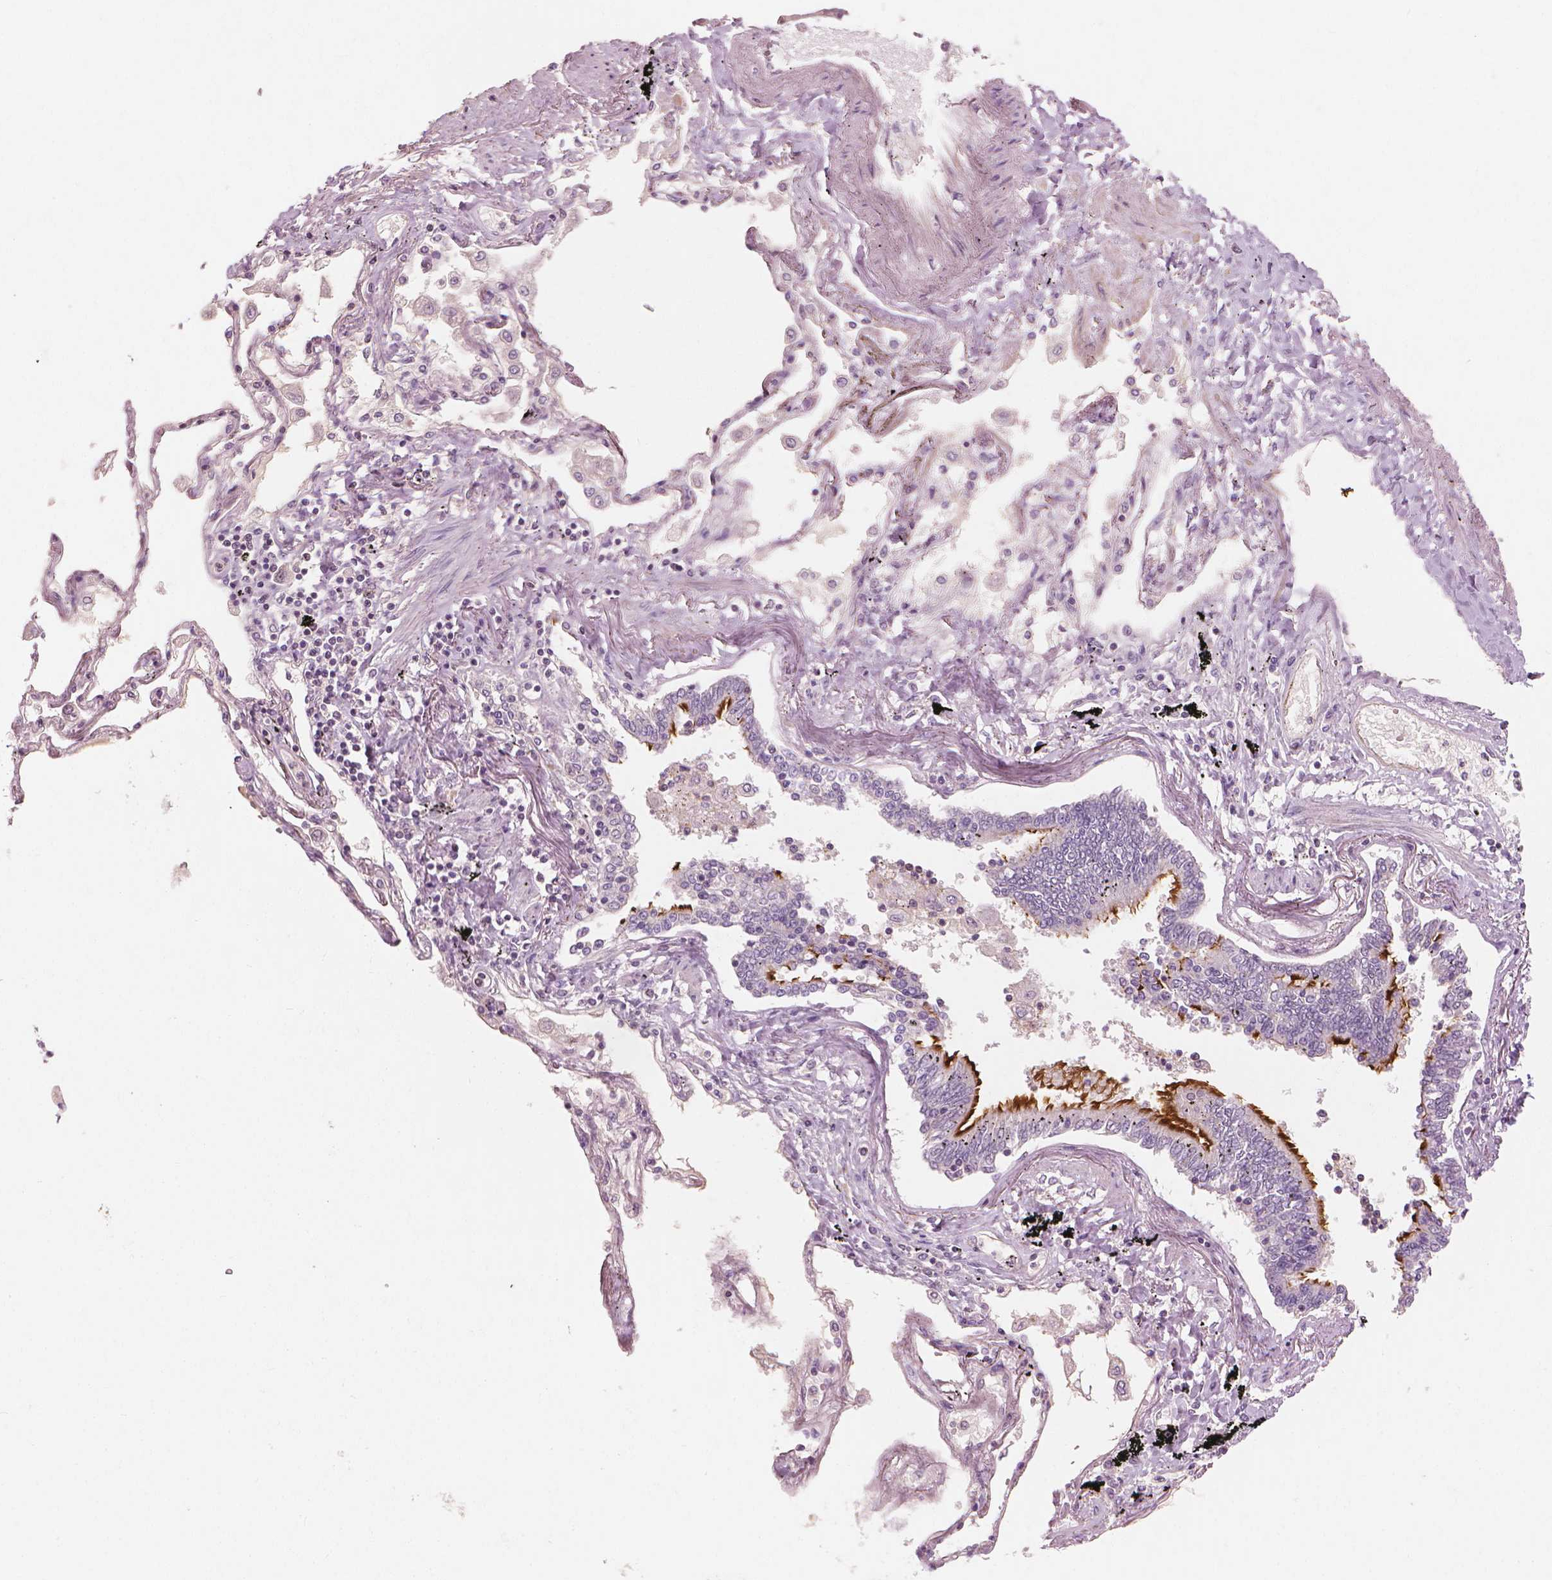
{"staining": {"intensity": "negative", "quantity": "none", "location": "none"}, "tissue": "lung", "cell_type": "Alveolar cells", "image_type": "normal", "snomed": [{"axis": "morphology", "description": "Normal tissue, NOS"}, {"axis": "morphology", "description": "Adenocarcinoma, NOS"}, {"axis": "topography", "description": "Cartilage tissue"}, {"axis": "topography", "description": "Lung"}], "caption": "Immunohistochemistry image of benign lung: lung stained with DAB (3,3'-diaminobenzidine) shows no significant protein positivity in alveolar cells. (DAB immunohistochemistry (IHC) with hematoxylin counter stain).", "gene": "SAXO2", "patient": {"sex": "female", "age": 67}}